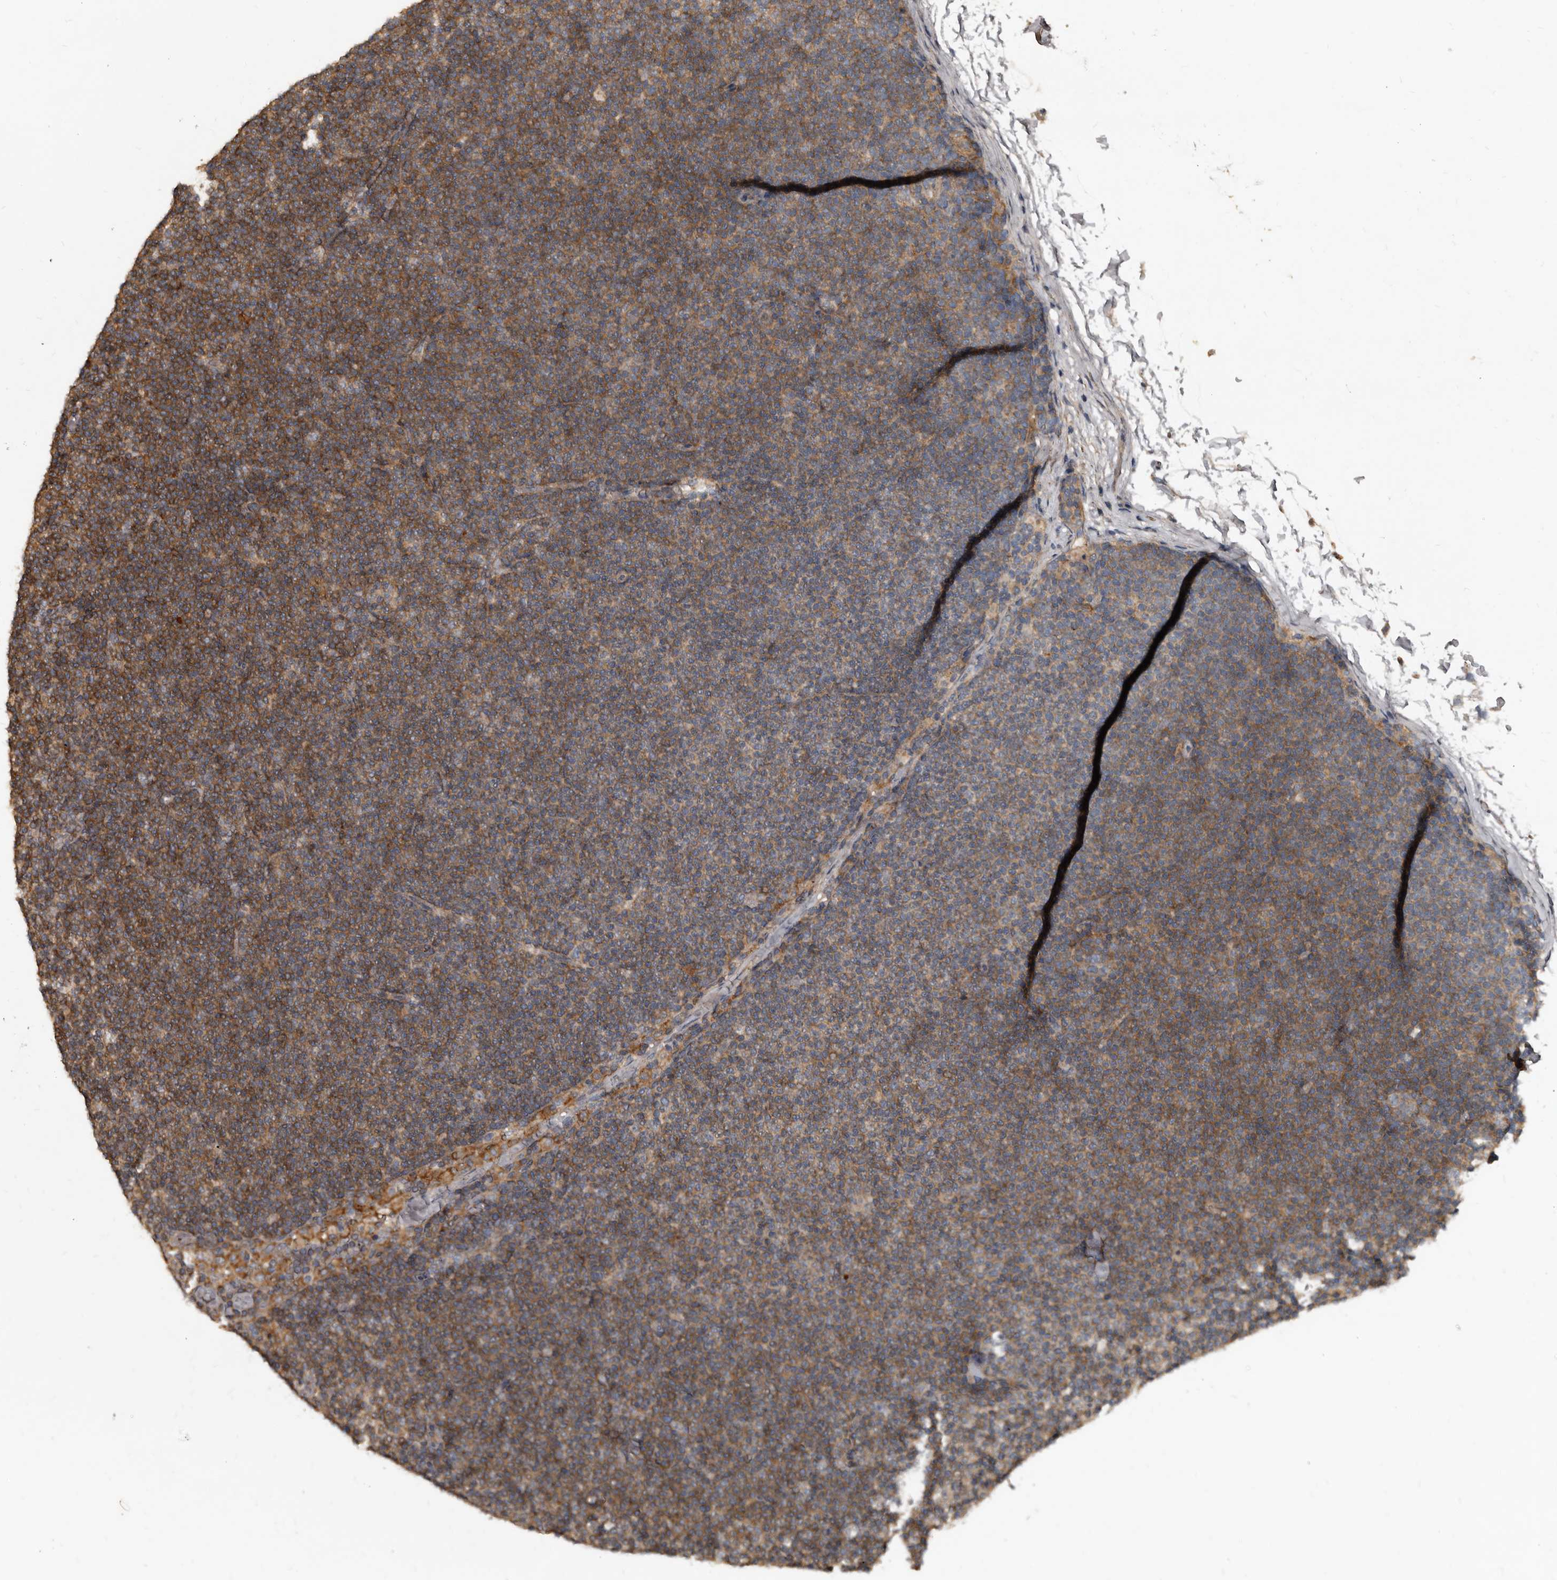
{"staining": {"intensity": "moderate", "quantity": "25%-75%", "location": "cytoplasmic/membranous"}, "tissue": "lymphoma", "cell_type": "Tumor cells", "image_type": "cancer", "snomed": [{"axis": "morphology", "description": "Malignant lymphoma, non-Hodgkin's type, Low grade"}, {"axis": "topography", "description": "Lymph node"}], "caption": "IHC image of human low-grade malignant lymphoma, non-Hodgkin's type stained for a protein (brown), which displays medium levels of moderate cytoplasmic/membranous expression in about 25%-75% of tumor cells.", "gene": "GREB1", "patient": {"sex": "female", "age": 53}}